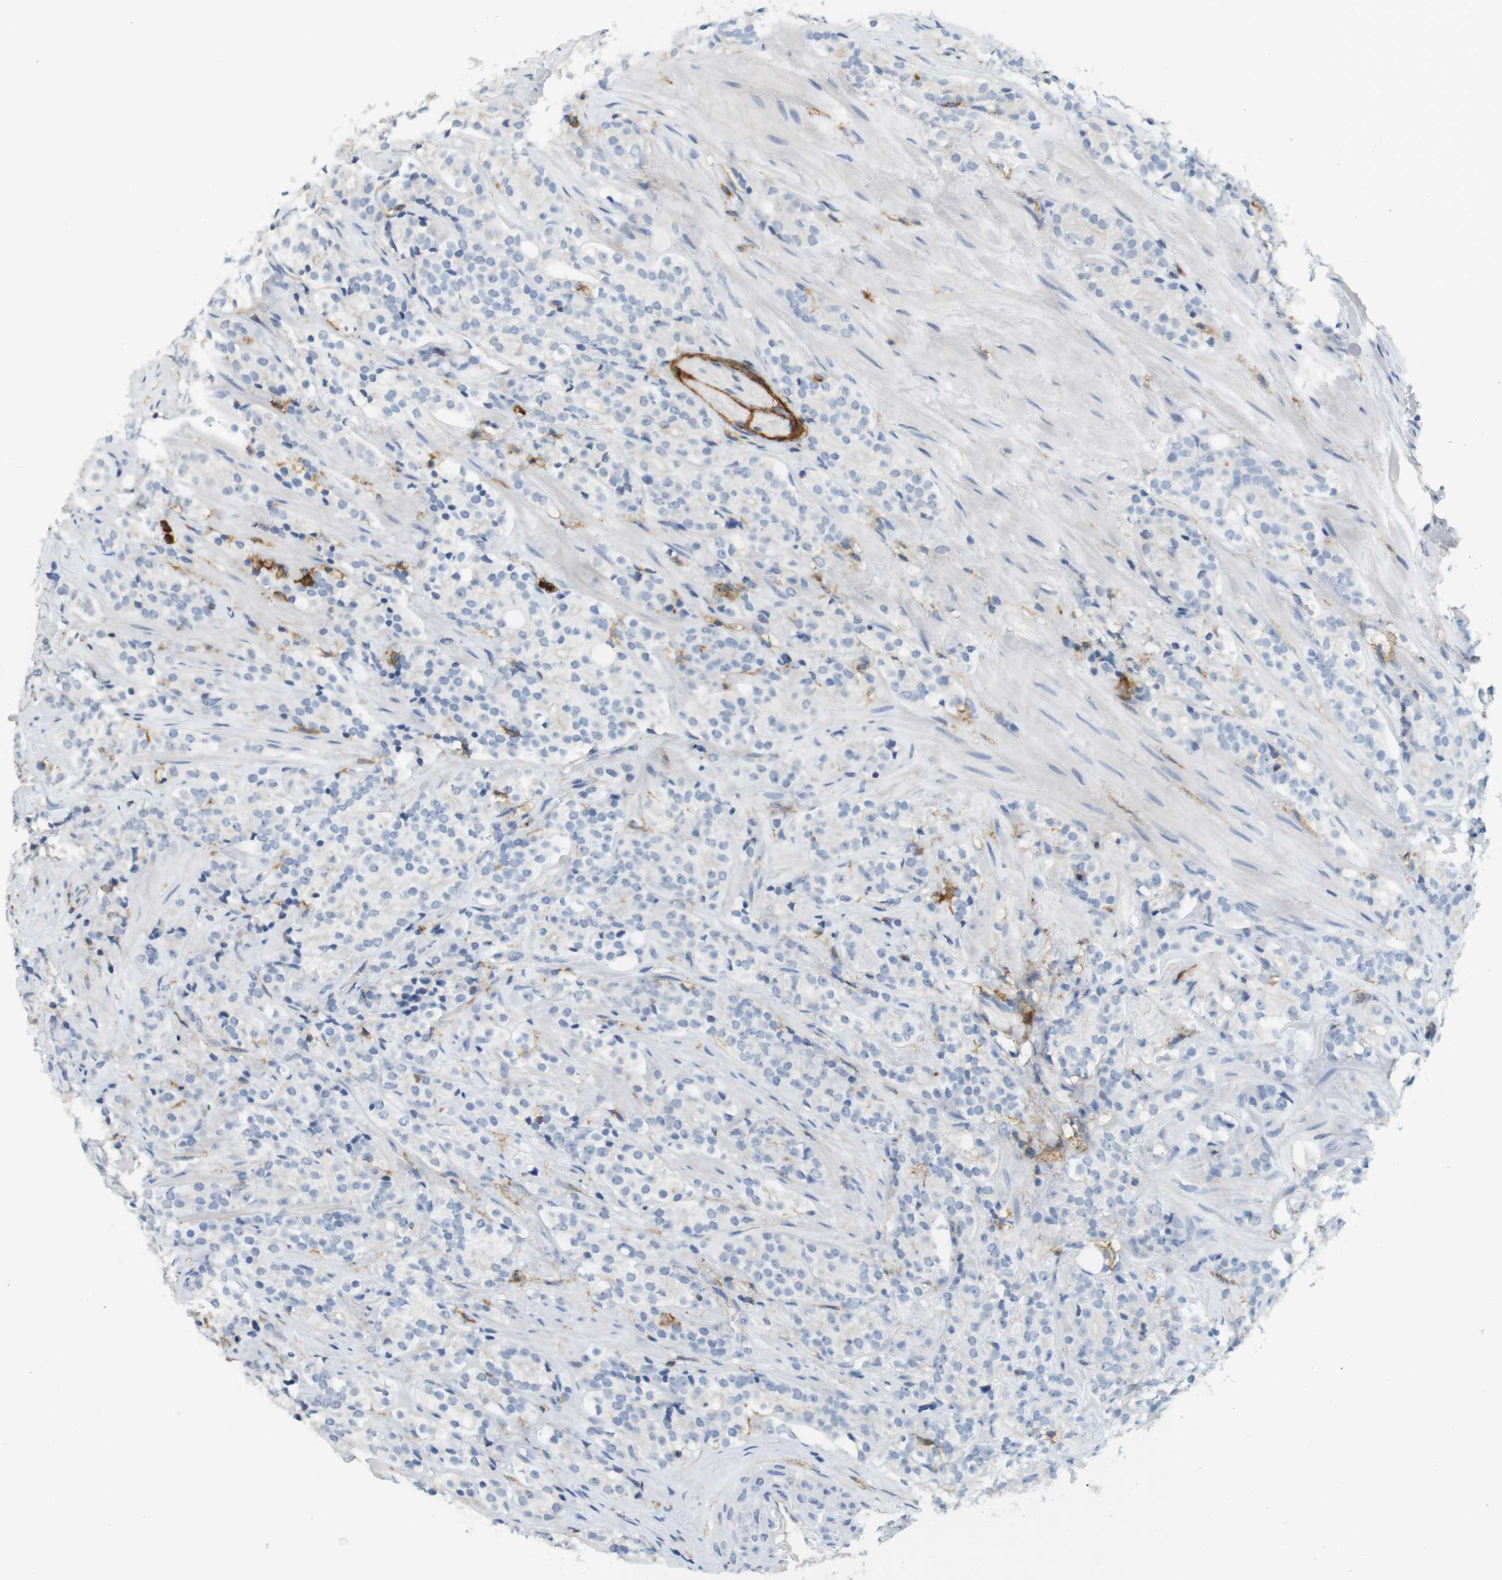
{"staining": {"intensity": "negative", "quantity": "none", "location": "none"}, "tissue": "prostate cancer", "cell_type": "Tumor cells", "image_type": "cancer", "snomed": [{"axis": "morphology", "description": "Adenocarcinoma, High grade"}, {"axis": "topography", "description": "Prostate"}], "caption": "Immunohistochemical staining of prostate cancer (adenocarcinoma (high-grade)) reveals no significant positivity in tumor cells.", "gene": "SIRPA", "patient": {"sex": "male", "age": 71}}